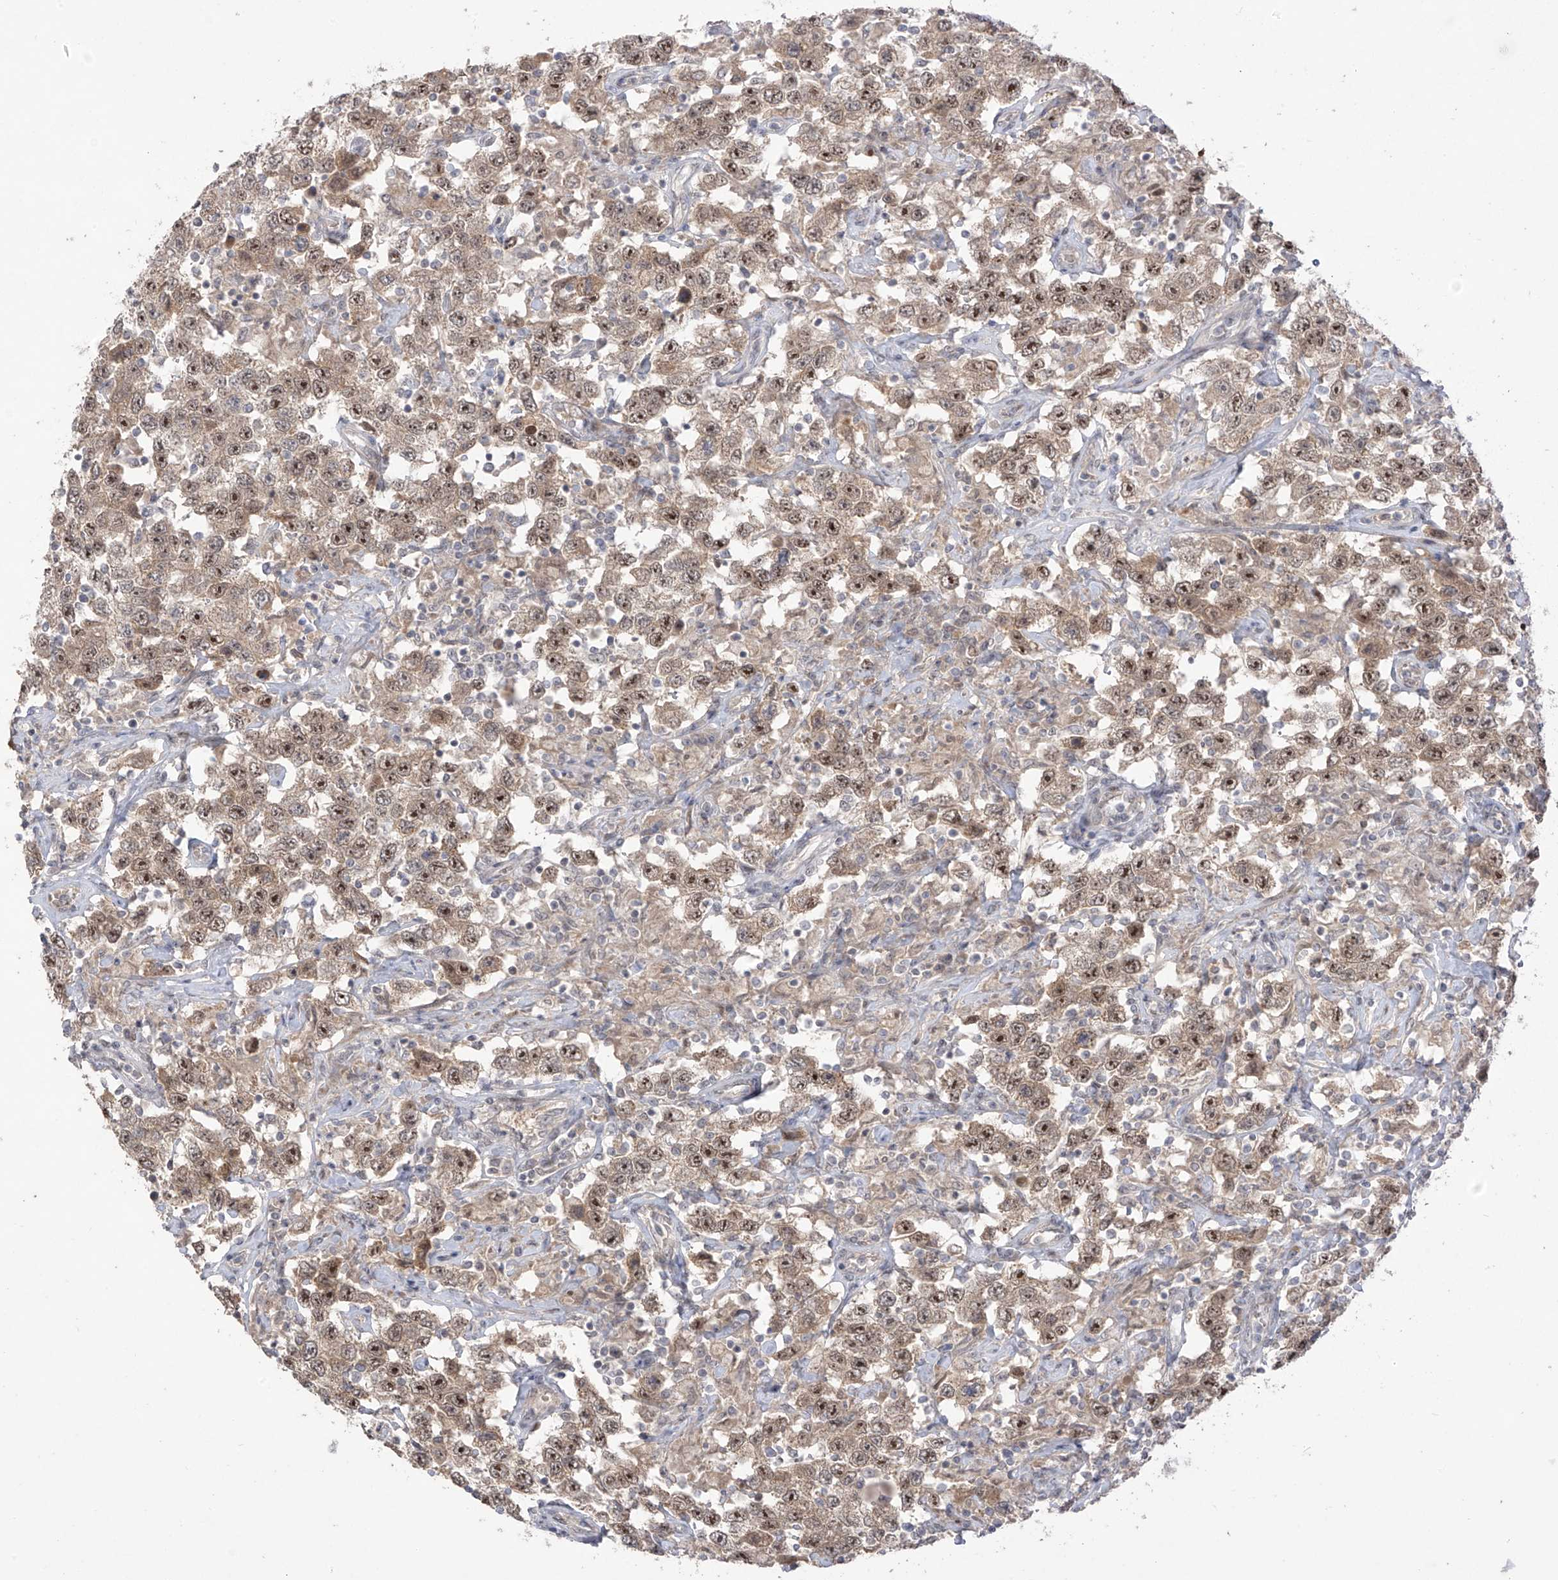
{"staining": {"intensity": "moderate", "quantity": ">75%", "location": "nuclear"}, "tissue": "testis cancer", "cell_type": "Tumor cells", "image_type": "cancer", "snomed": [{"axis": "morphology", "description": "Seminoma, NOS"}, {"axis": "topography", "description": "Testis"}], "caption": "A high-resolution micrograph shows immunohistochemistry (IHC) staining of testis cancer, which displays moderate nuclear positivity in approximately >75% of tumor cells.", "gene": "OGT", "patient": {"sex": "male", "age": 41}}